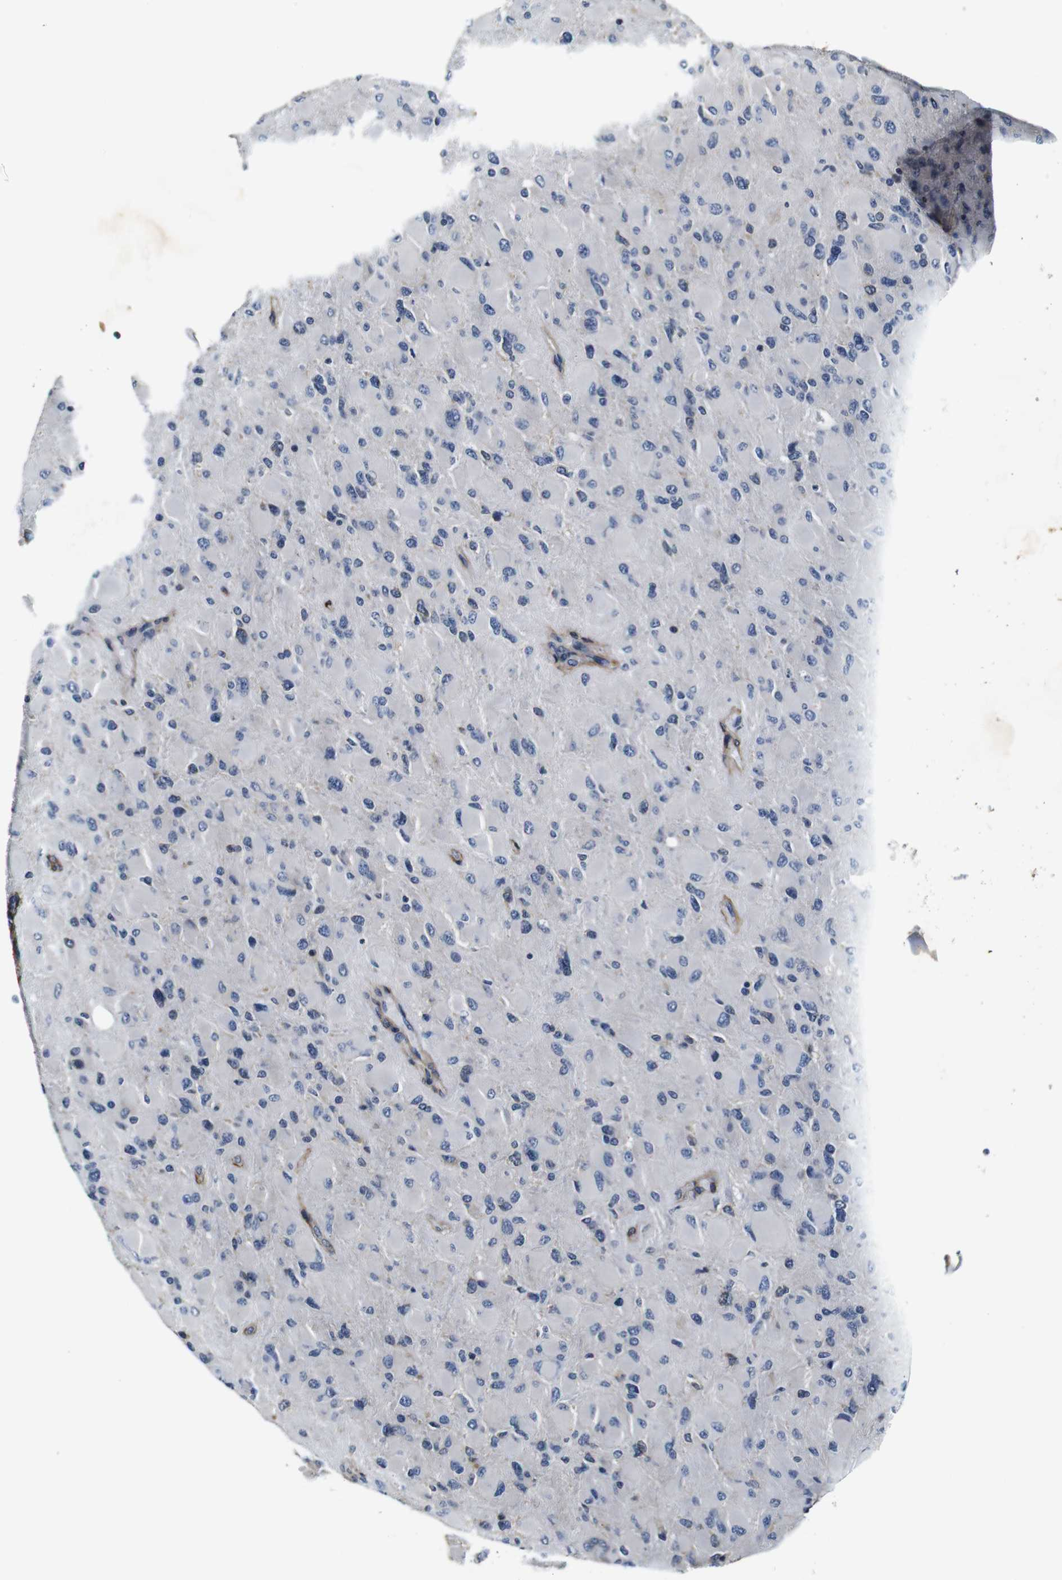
{"staining": {"intensity": "negative", "quantity": "none", "location": "none"}, "tissue": "glioma", "cell_type": "Tumor cells", "image_type": "cancer", "snomed": [{"axis": "morphology", "description": "Glioma, malignant, High grade"}, {"axis": "topography", "description": "Cerebral cortex"}], "caption": "Immunohistochemical staining of human malignant glioma (high-grade) reveals no significant expression in tumor cells. The staining was performed using DAB to visualize the protein expression in brown, while the nuclei were stained in blue with hematoxylin (Magnification: 20x).", "gene": "COL1A1", "patient": {"sex": "female", "age": 36}}